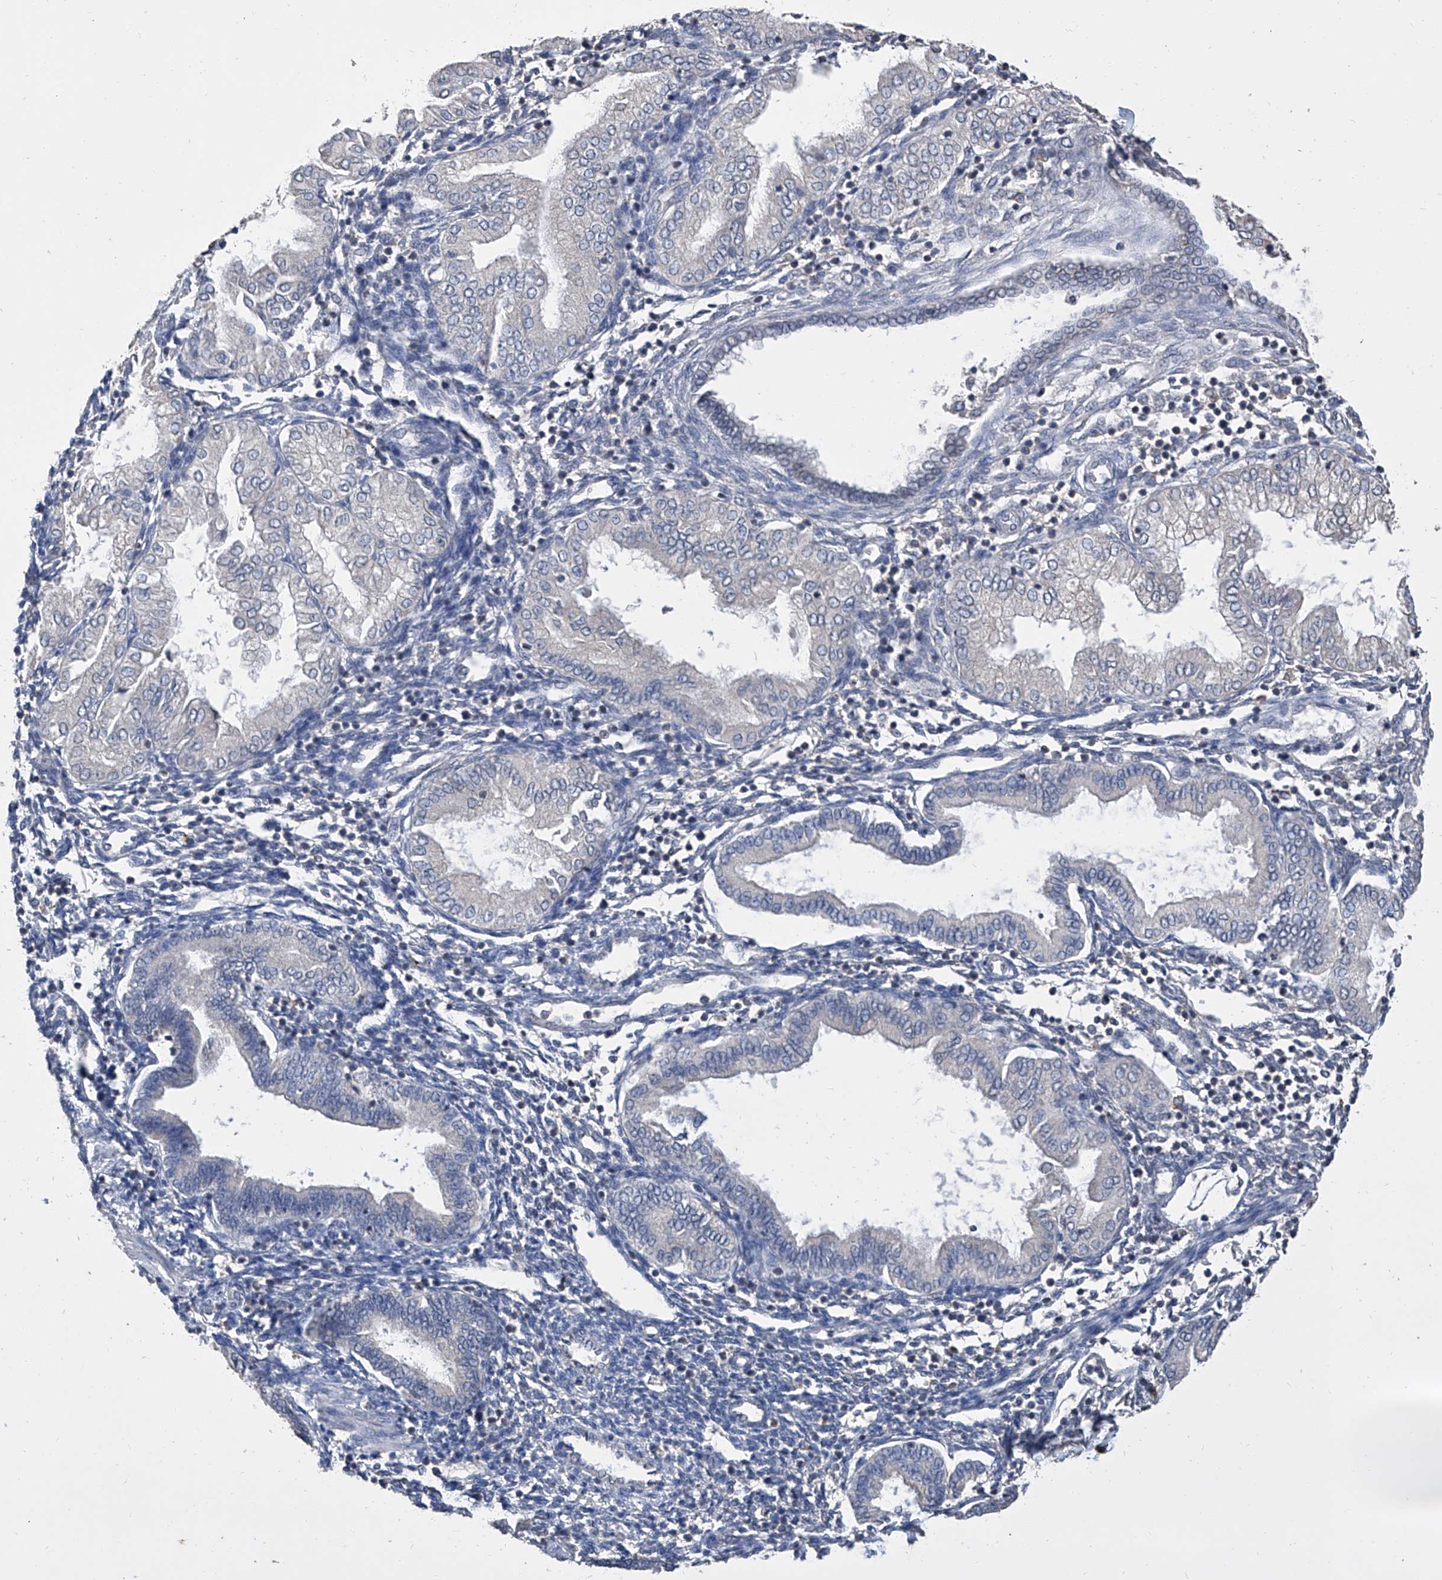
{"staining": {"intensity": "negative", "quantity": "none", "location": "none"}, "tissue": "endometrium", "cell_type": "Cells in endometrial stroma", "image_type": "normal", "snomed": [{"axis": "morphology", "description": "Normal tissue, NOS"}, {"axis": "topography", "description": "Endometrium"}], "caption": "This is an immunohistochemistry micrograph of benign endometrium. There is no expression in cells in endometrial stroma.", "gene": "GPT", "patient": {"sex": "female", "age": 53}}